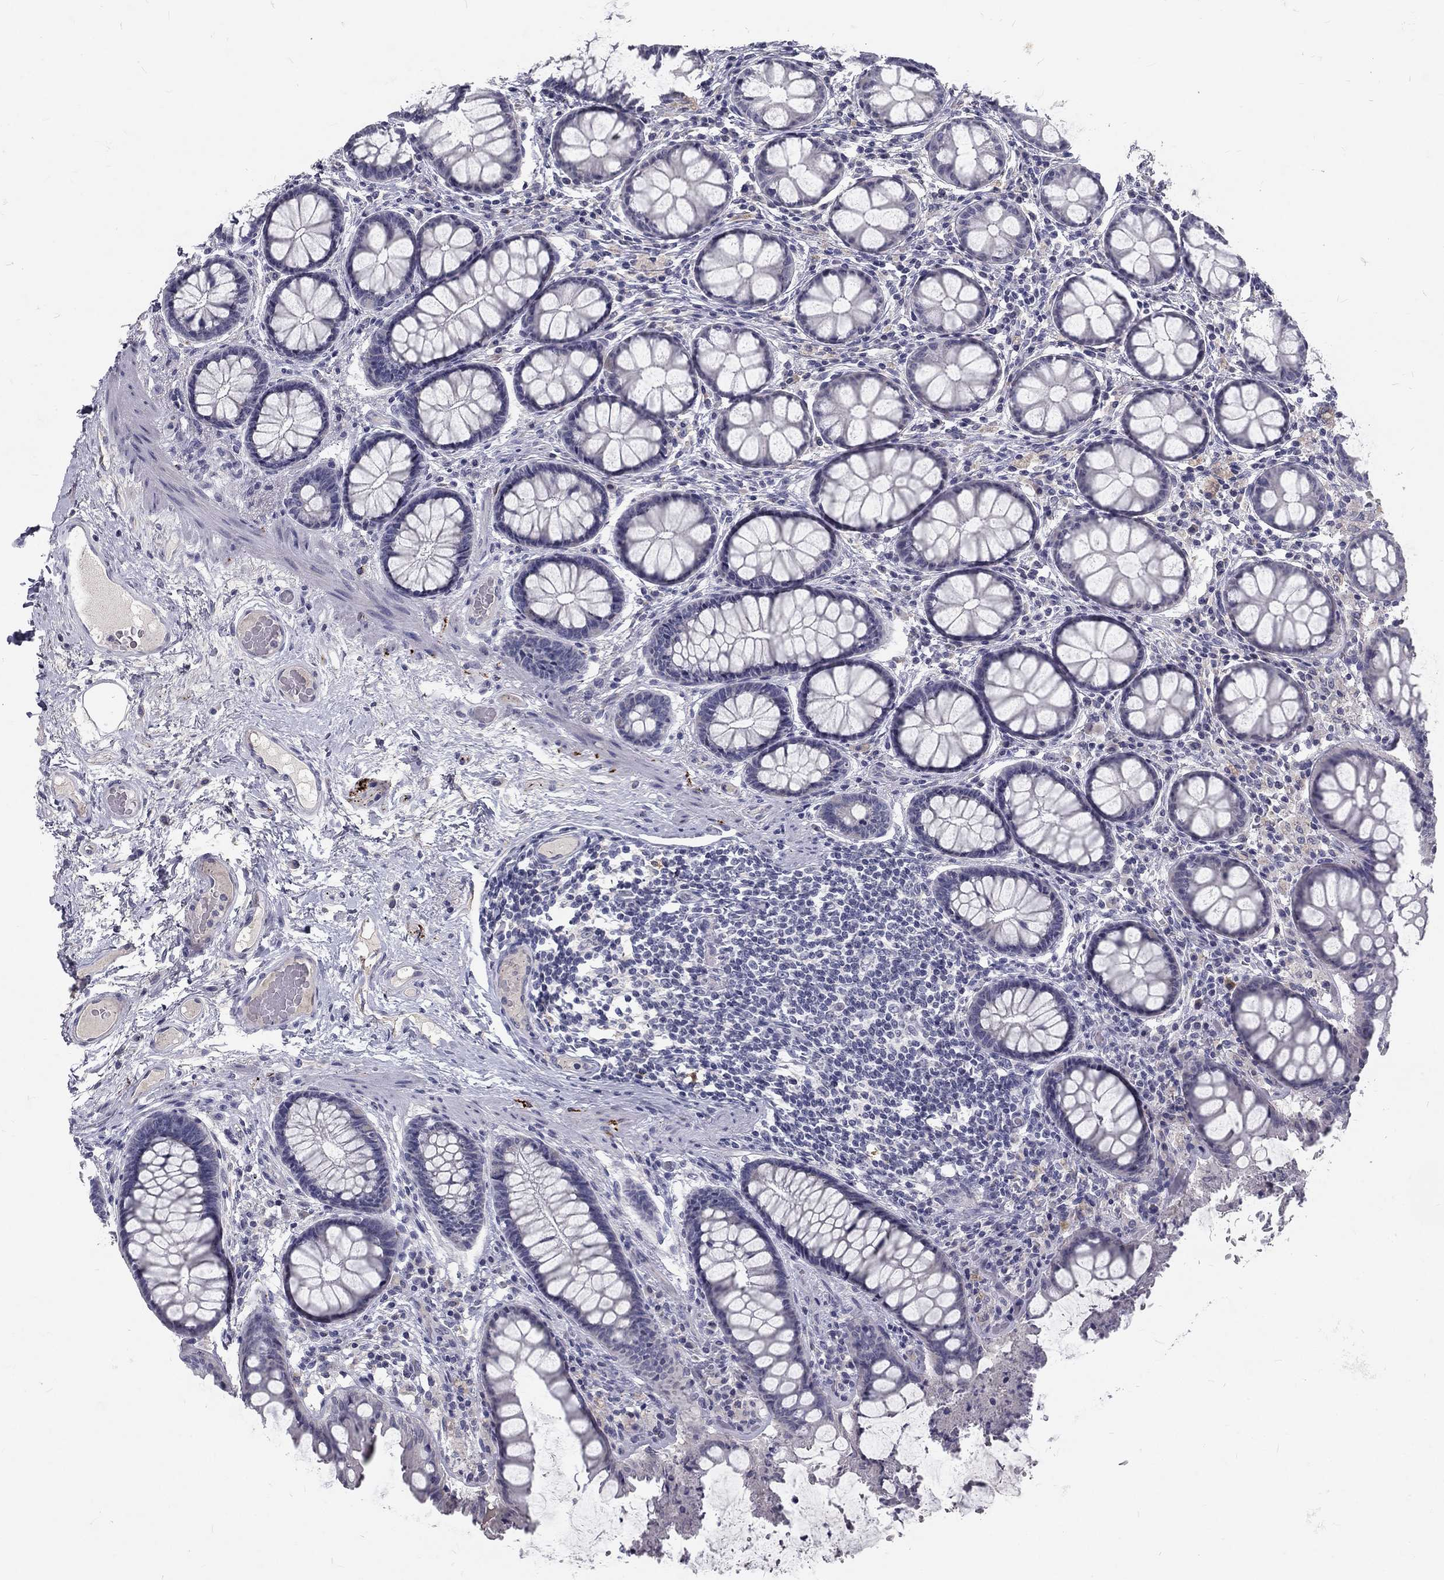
{"staining": {"intensity": "negative", "quantity": "none", "location": "none"}, "tissue": "colon", "cell_type": "Endothelial cells", "image_type": "normal", "snomed": [{"axis": "morphology", "description": "Normal tissue, NOS"}, {"axis": "topography", "description": "Colon"}], "caption": "High power microscopy histopathology image of an IHC histopathology image of normal colon, revealing no significant positivity in endothelial cells. (DAB IHC visualized using brightfield microscopy, high magnification).", "gene": "NOS1", "patient": {"sex": "female", "age": 65}}